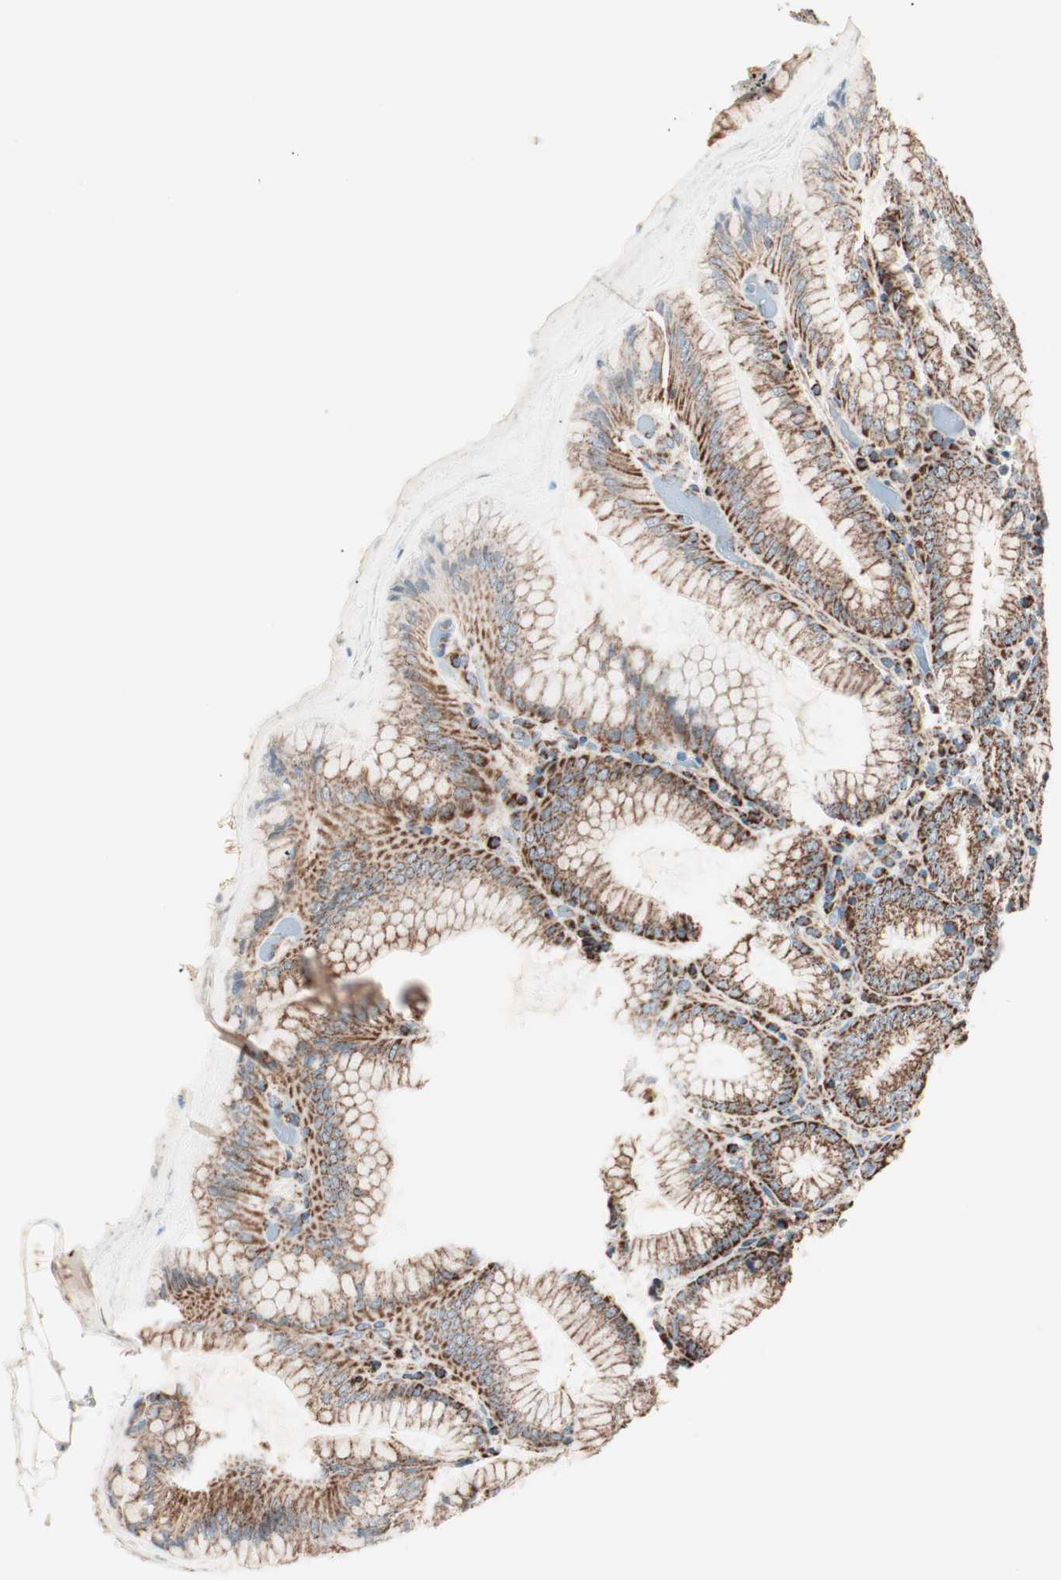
{"staining": {"intensity": "strong", "quantity": ">75%", "location": "cytoplasmic/membranous"}, "tissue": "stomach", "cell_type": "Glandular cells", "image_type": "normal", "snomed": [{"axis": "morphology", "description": "Normal tissue, NOS"}, {"axis": "topography", "description": "Stomach, lower"}], "caption": "A high-resolution micrograph shows immunohistochemistry staining of normal stomach, which shows strong cytoplasmic/membranous expression in about >75% of glandular cells.", "gene": "TOMM22", "patient": {"sex": "female", "age": 76}}